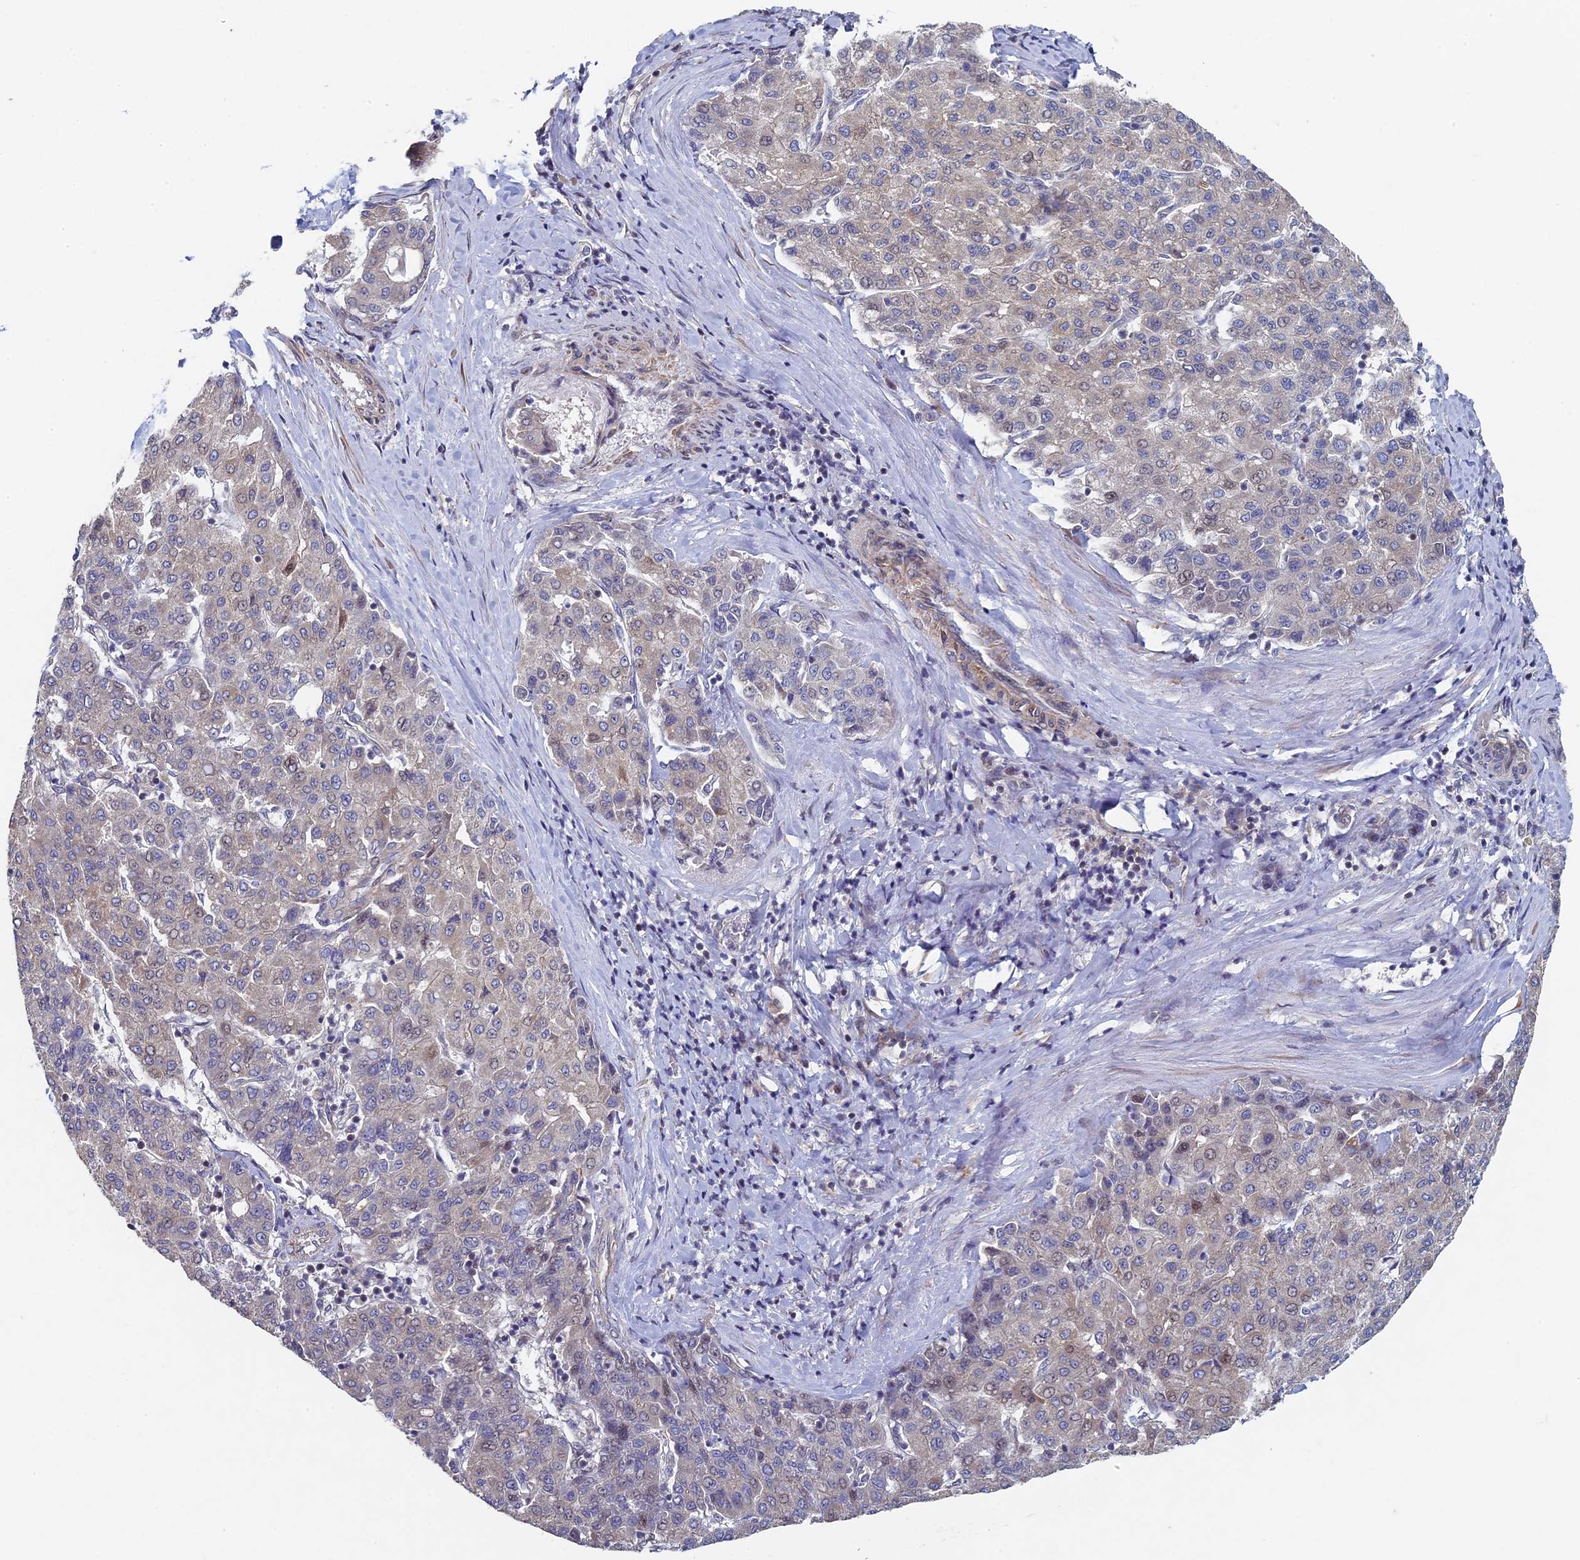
{"staining": {"intensity": "weak", "quantity": "25%-75%", "location": "cytoplasmic/membranous"}, "tissue": "liver cancer", "cell_type": "Tumor cells", "image_type": "cancer", "snomed": [{"axis": "morphology", "description": "Carcinoma, Hepatocellular, NOS"}, {"axis": "topography", "description": "Liver"}], "caption": "This histopathology image shows liver cancer (hepatocellular carcinoma) stained with IHC to label a protein in brown. The cytoplasmic/membranous of tumor cells show weak positivity for the protein. Nuclei are counter-stained blue.", "gene": "DIXDC1", "patient": {"sex": "male", "age": 65}}